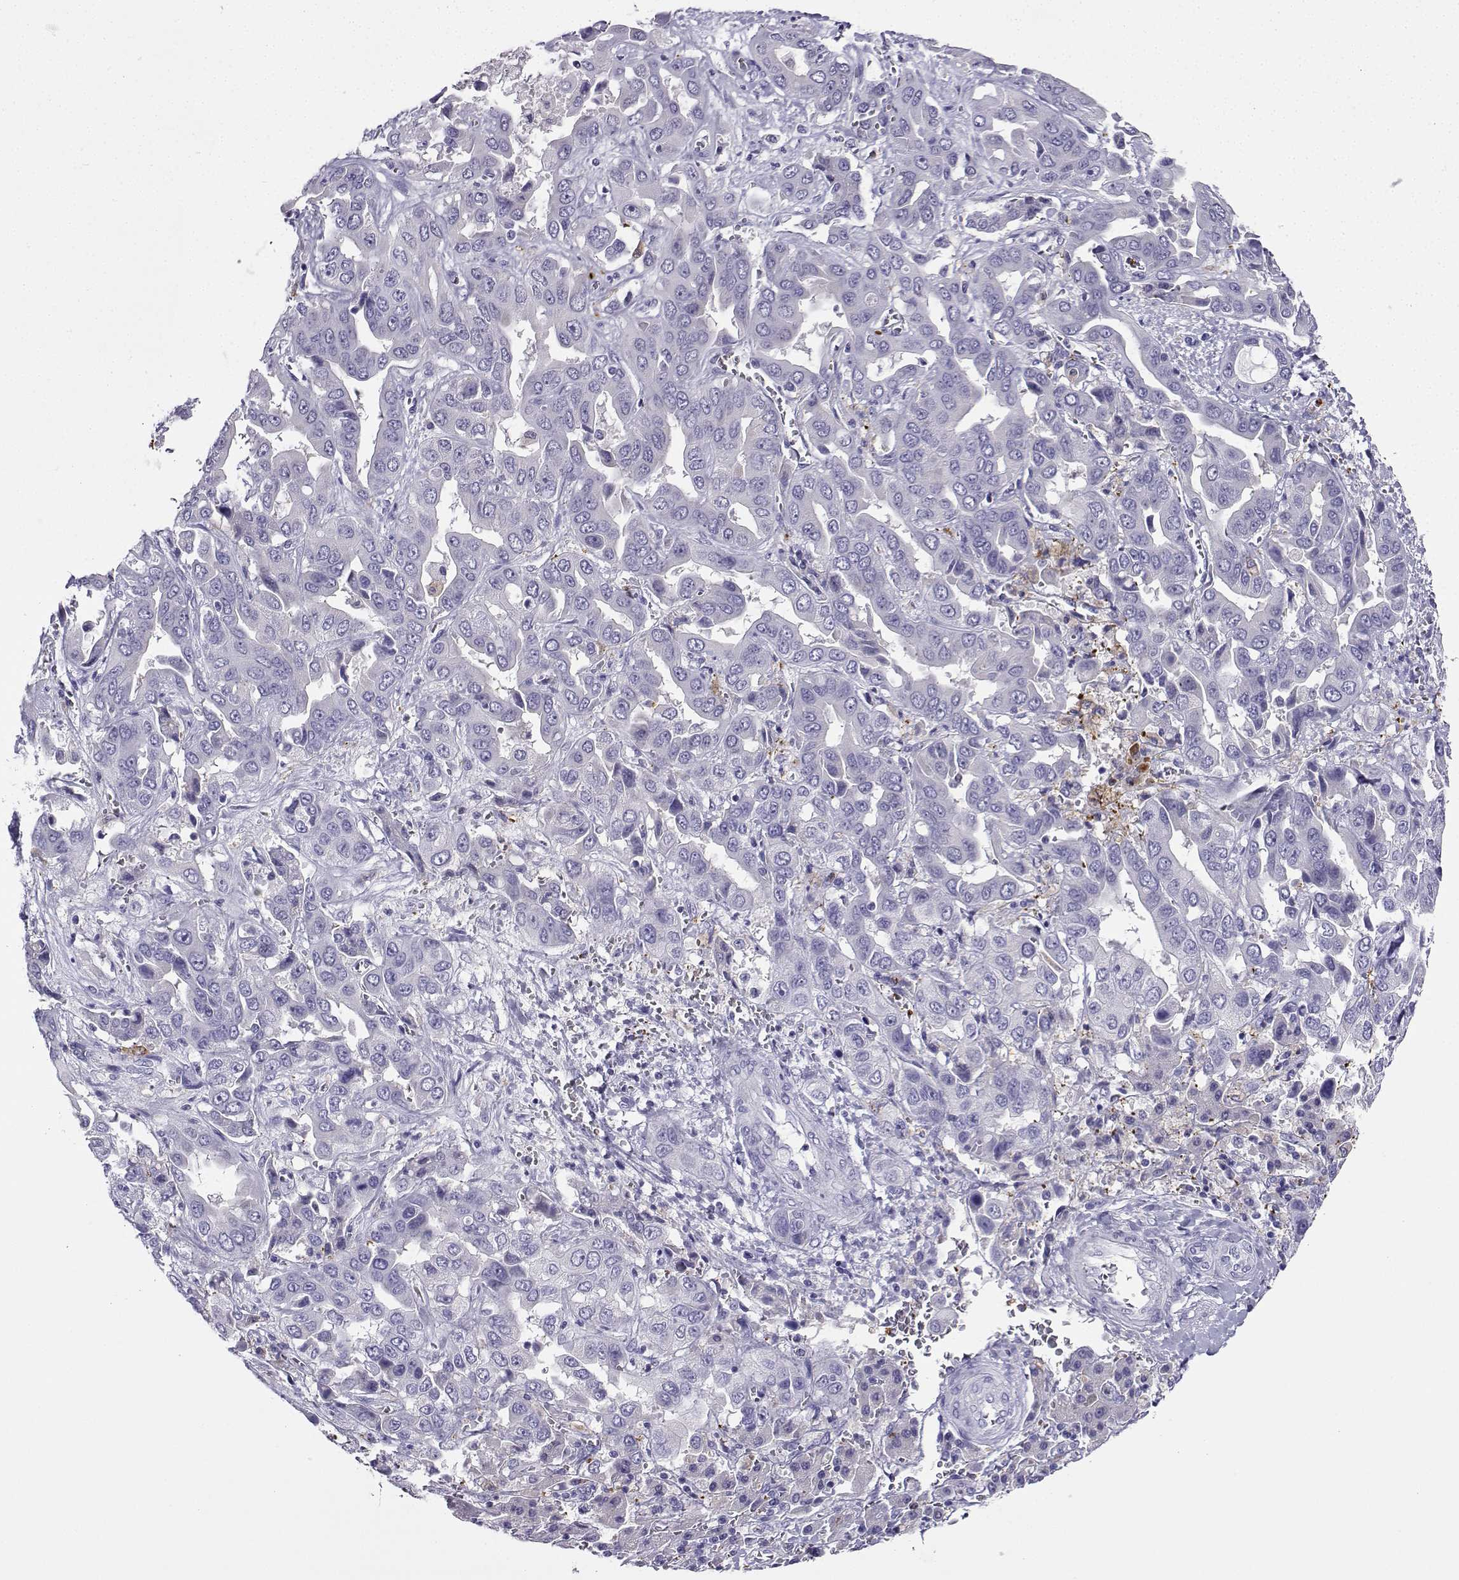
{"staining": {"intensity": "negative", "quantity": "none", "location": "none"}, "tissue": "liver cancer", "cell_type": "Tumor cells", "image_type": "cancer", "snomed": [{"axis": "morphology", "description": "Cholangiocarcinoma"}, {"axis": "topography", "description": "Liver"}], "caption": "Tumor cells show no significant staining in liver cancer (cholangiocarcinoma).", "gene": "LINGO1", "patient": {"sex": "female", "age": 52}}